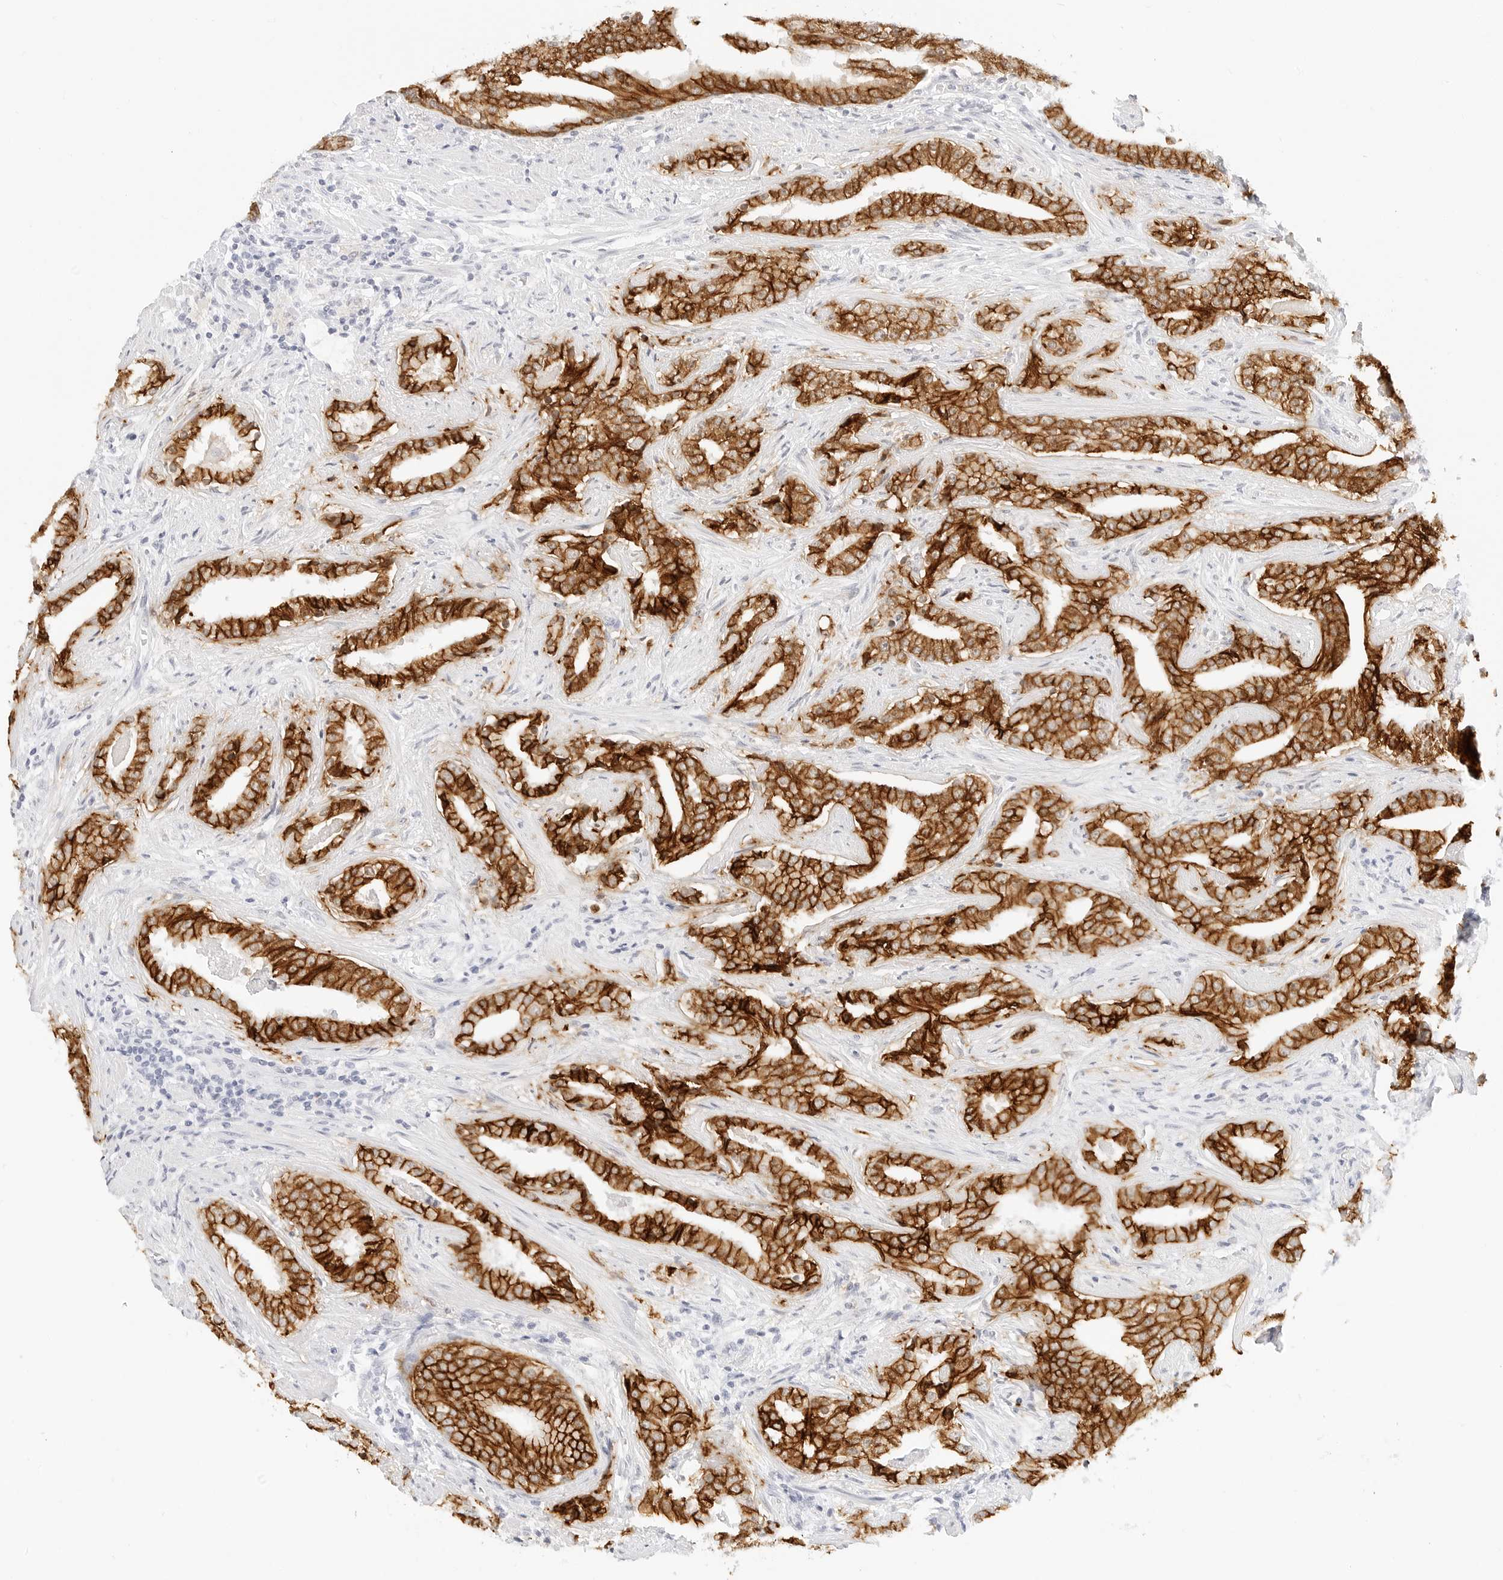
{"staining": {"intensity": "strong", "quantity": ">75%", "location": "cytoplasmic/membranous"}, "tissue": "prostate cancer", "cell_type": "Tumor cells", "image_type": "cancer", "snomed": [{"axis": "morphology", "description": "Adenocarcinoma, Low grade"}, {"axis": "topography", "description": "Prostate"}], "caption": "Protein analysis of prostate cancer tissue exhibits strong cytoplasmic/membranous staining in about >75% of tumor cells. (DAB = brown stain, brightfield microscopy at high magnification).", "gene": "CDH1", "patient": {"sex": "male", "age": 67}}